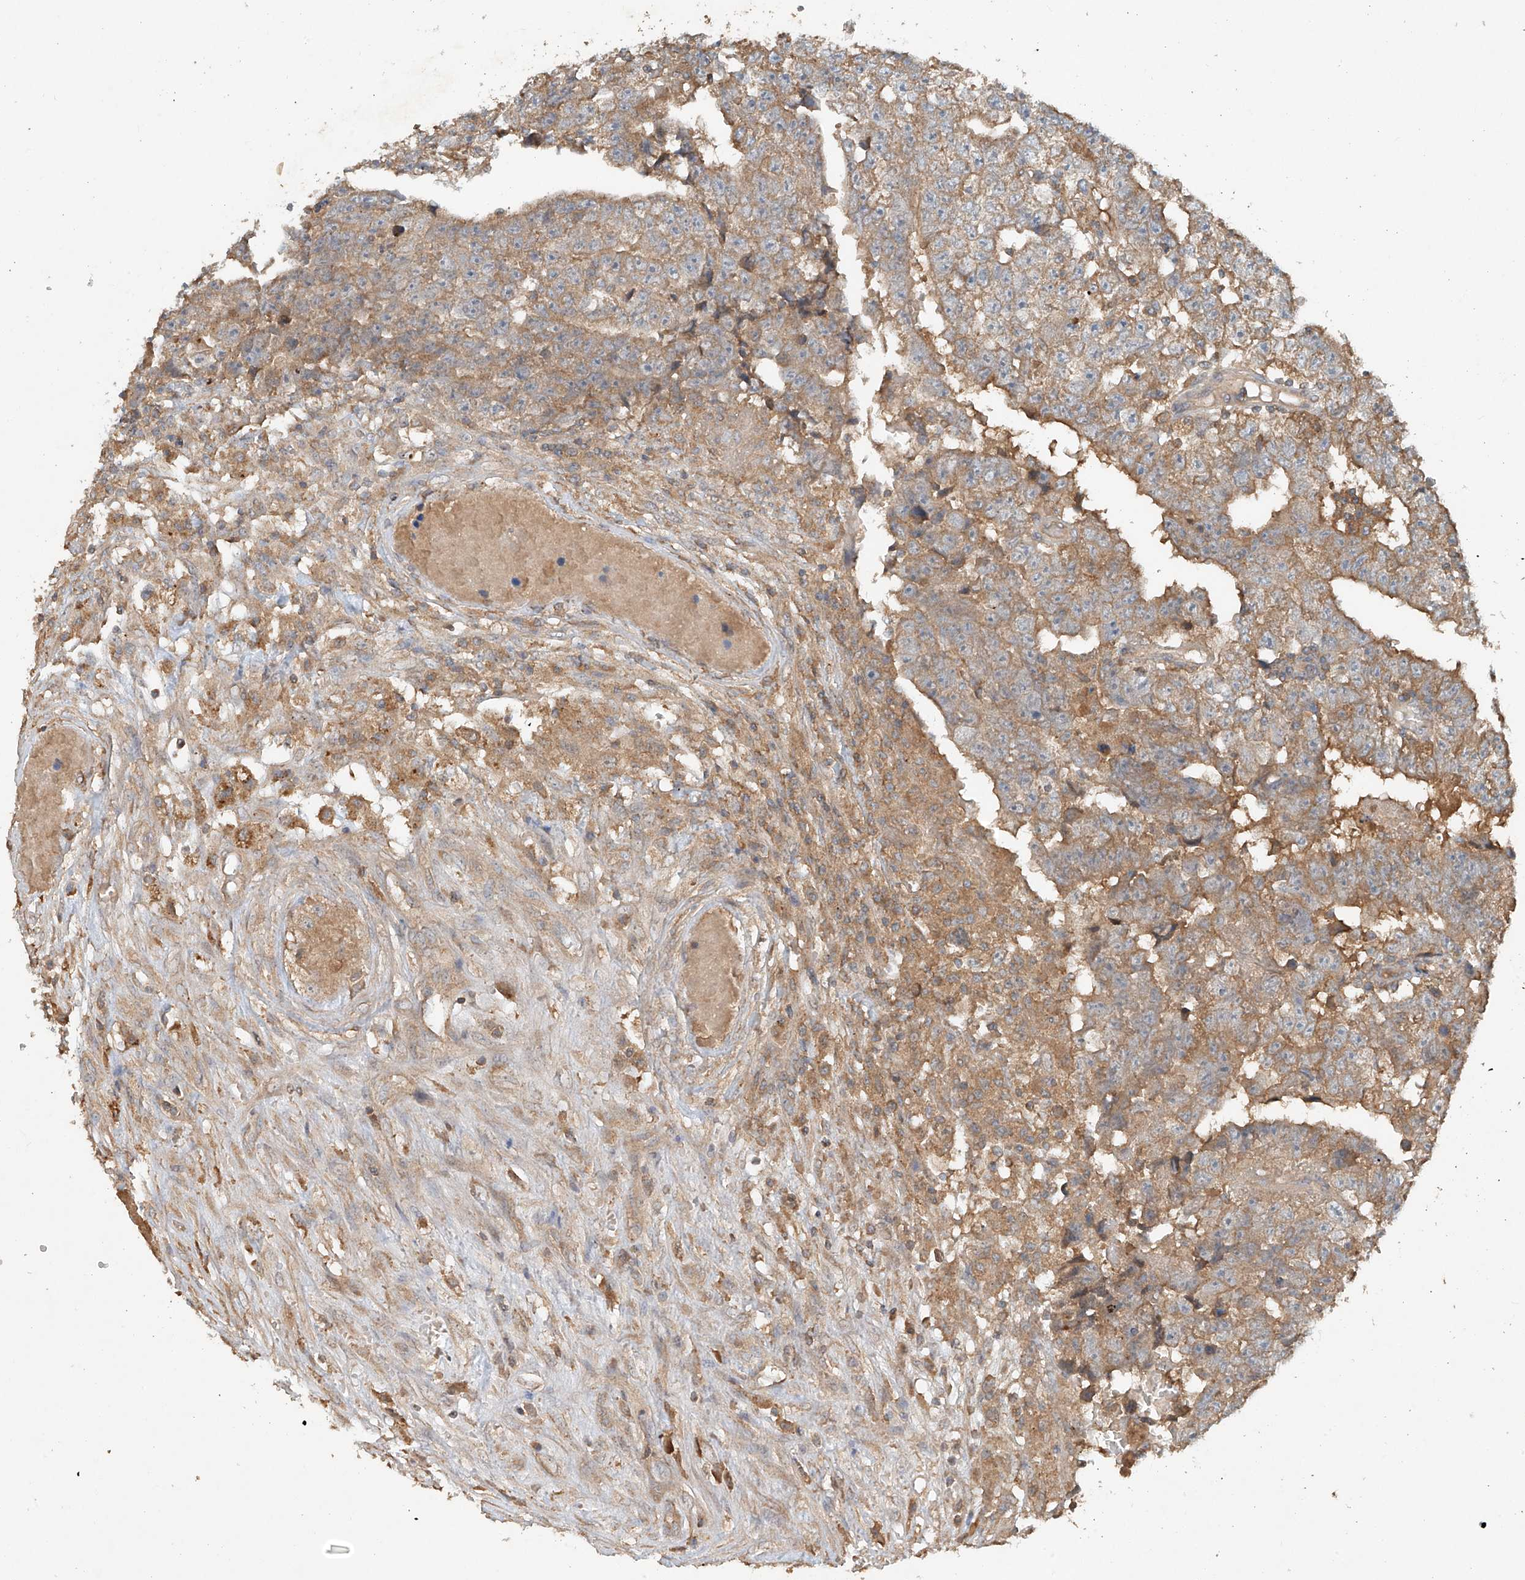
{"staining": {"intensity": "moderate", "quantity": ">75%", "location": "cytoplasmic/membranous"}, "tissue": "testis cancer", "cell_type": "Tumor cells", "image_type": "cancer", "snomed": [{"axis": "morphology", "description": "Carcinoma, Embryonal, NOS"}, {"axis": "topography", "description": "Testis"}], "caption": "The micrograph shows staining of embryonal carcinoma (testis), revealing moderate cytoplasmic/membranous protein expression (brown color) within tumor cells.", "gene": "GNB1L", "patient": {"sex": "male", "age": 25}}